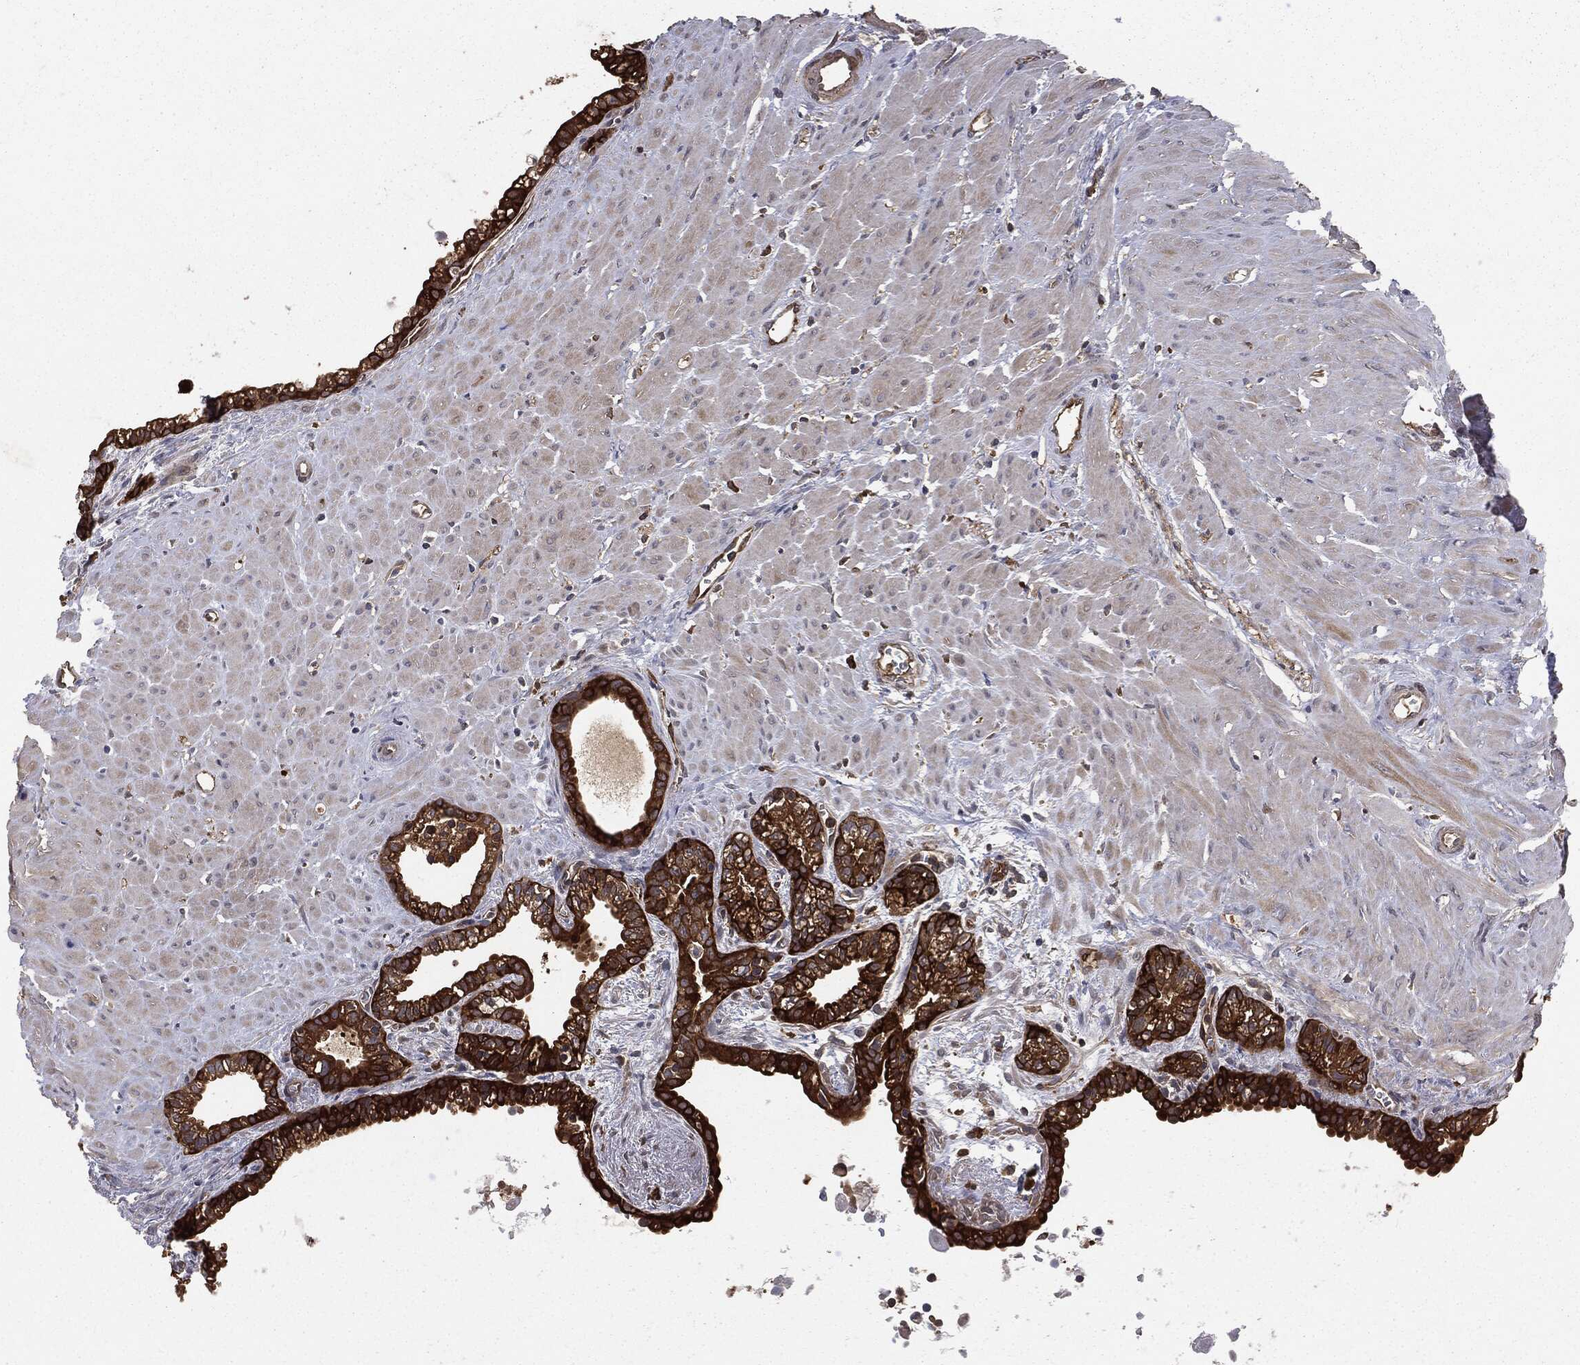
{"staining": {"intensity": "strong", "quantity": ">75%", "location": "cytoplasmic/membranous"}, "tissue": "seminal vesicle", "cell_type": "Glandular cells", "image_type": "normal", "snomed": [{"axis": "morphology", "description": "Normal tissue, NOS"}, {"axis": "morphology", "description": "Urothelial carcinoma, NOS"}, {"axis": "topography", "description": "Urinary bladder"}, {"axis": "topography", "description": "Seminal veicle"}], "caption": "The immunohistochemical stain labels strong cytoplasmic/membranous expression in glandular cells of normal seminal vesicle.", "gene": "GNB5", "patient": {"sex": "male", "age": 76}}